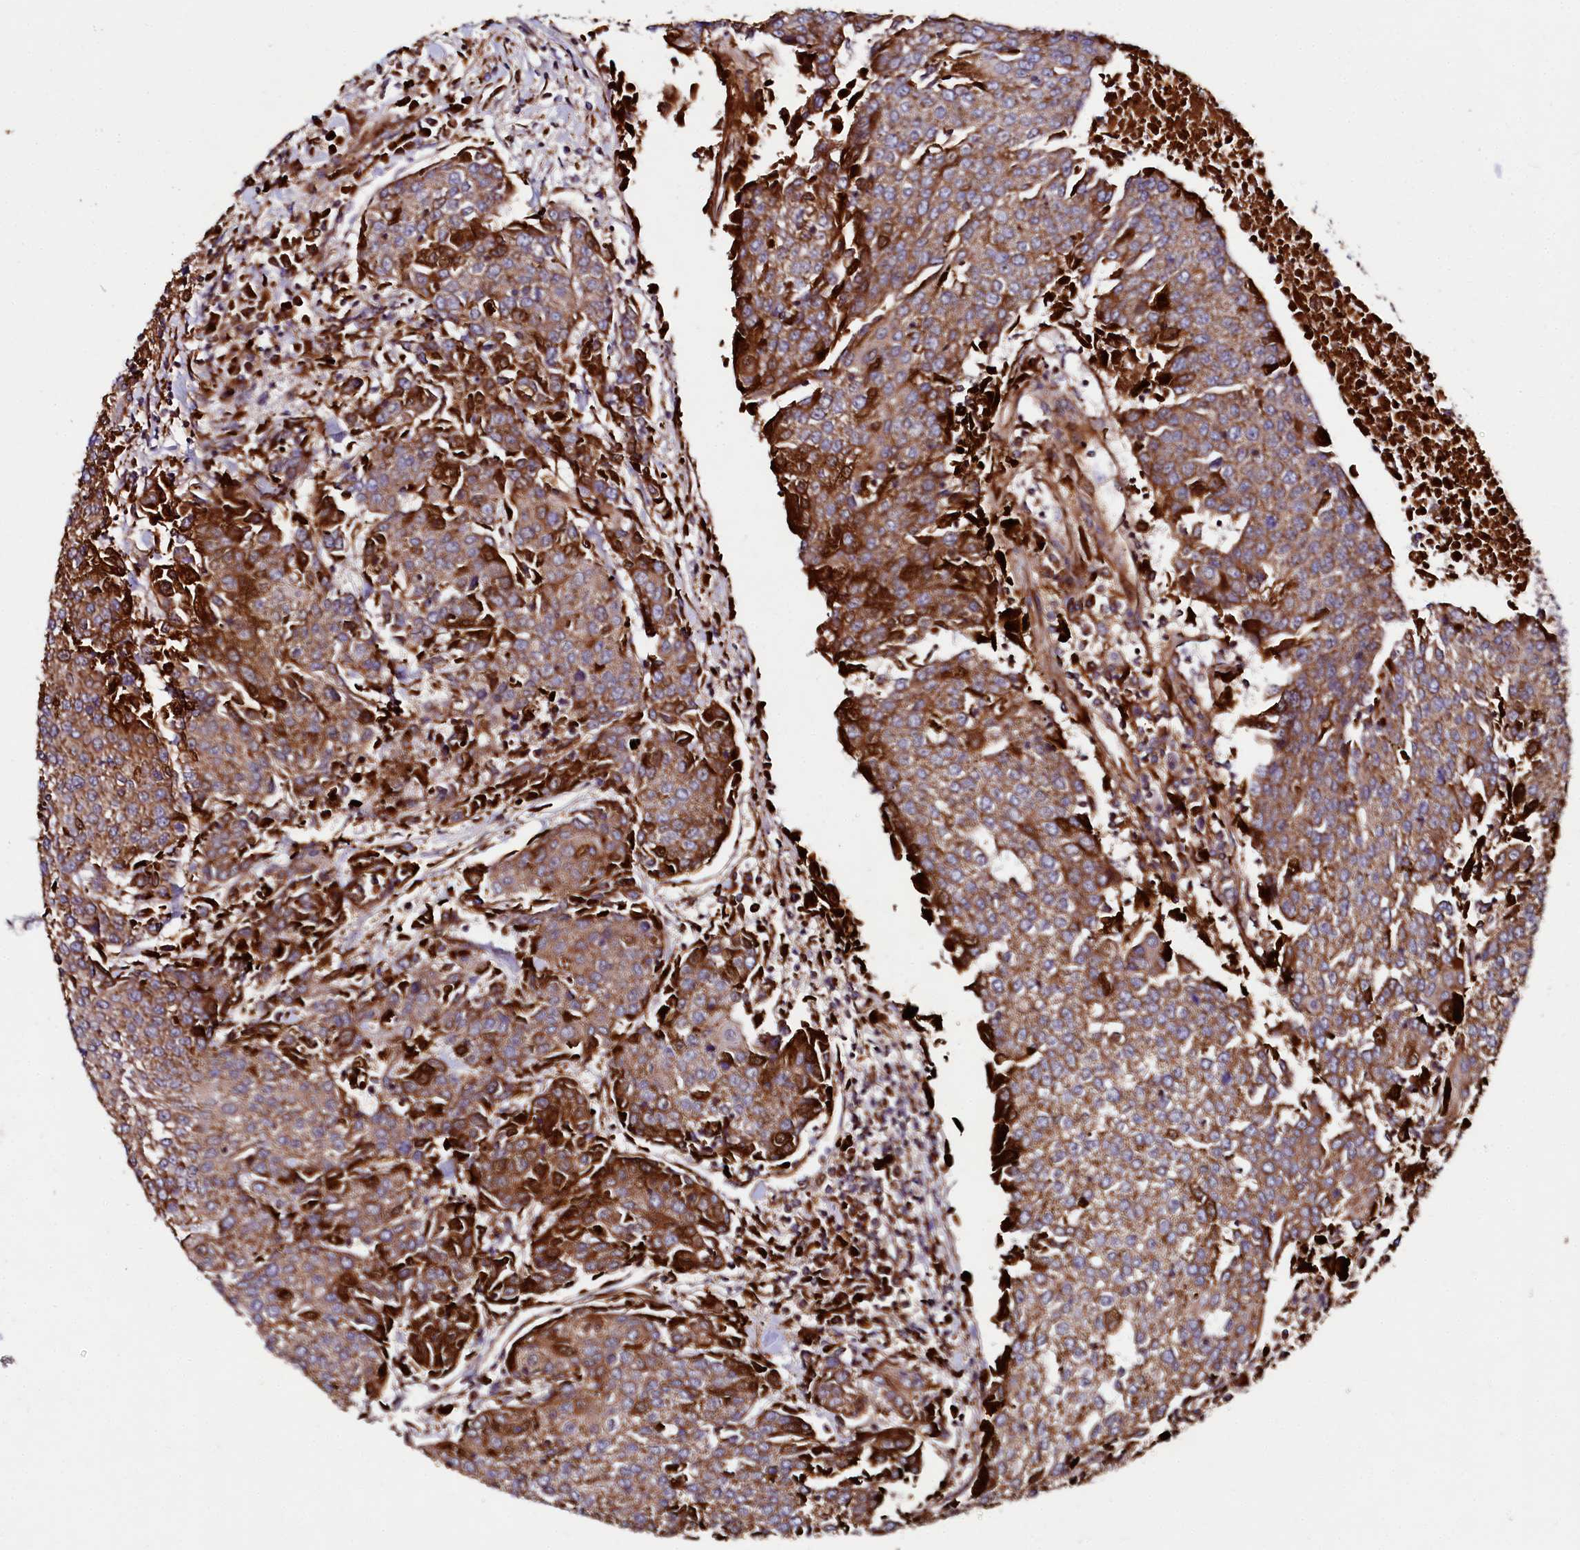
{"staining": {"intensity": "strong", "quantity": ">75%", "location": "cytoplasmic/membranous"}, "tissue": "urothelial cancer", "cell_type": "Tumor cells", "image_type": "cancer", "snomed": [{"axis": "morphology", "description": "Urothelial carcinoma, High grade"}, {"axis": "topography", "description": "Urinary bladder"}], "caption": "Immunohistochemistry (IHC) histopathology image of neoplastic tissue: human urothelial carcinoma (high-grade) stained using immunohistochemistry (IHC) shows high levels of strong protein expression localized specifically in the cytoplasmic/membranous of tumor cells, appearing as a cytoplasmic/membranous brown color.", "gene": "SPRYD3", "patient": {"sex": "female", "age": 85}}